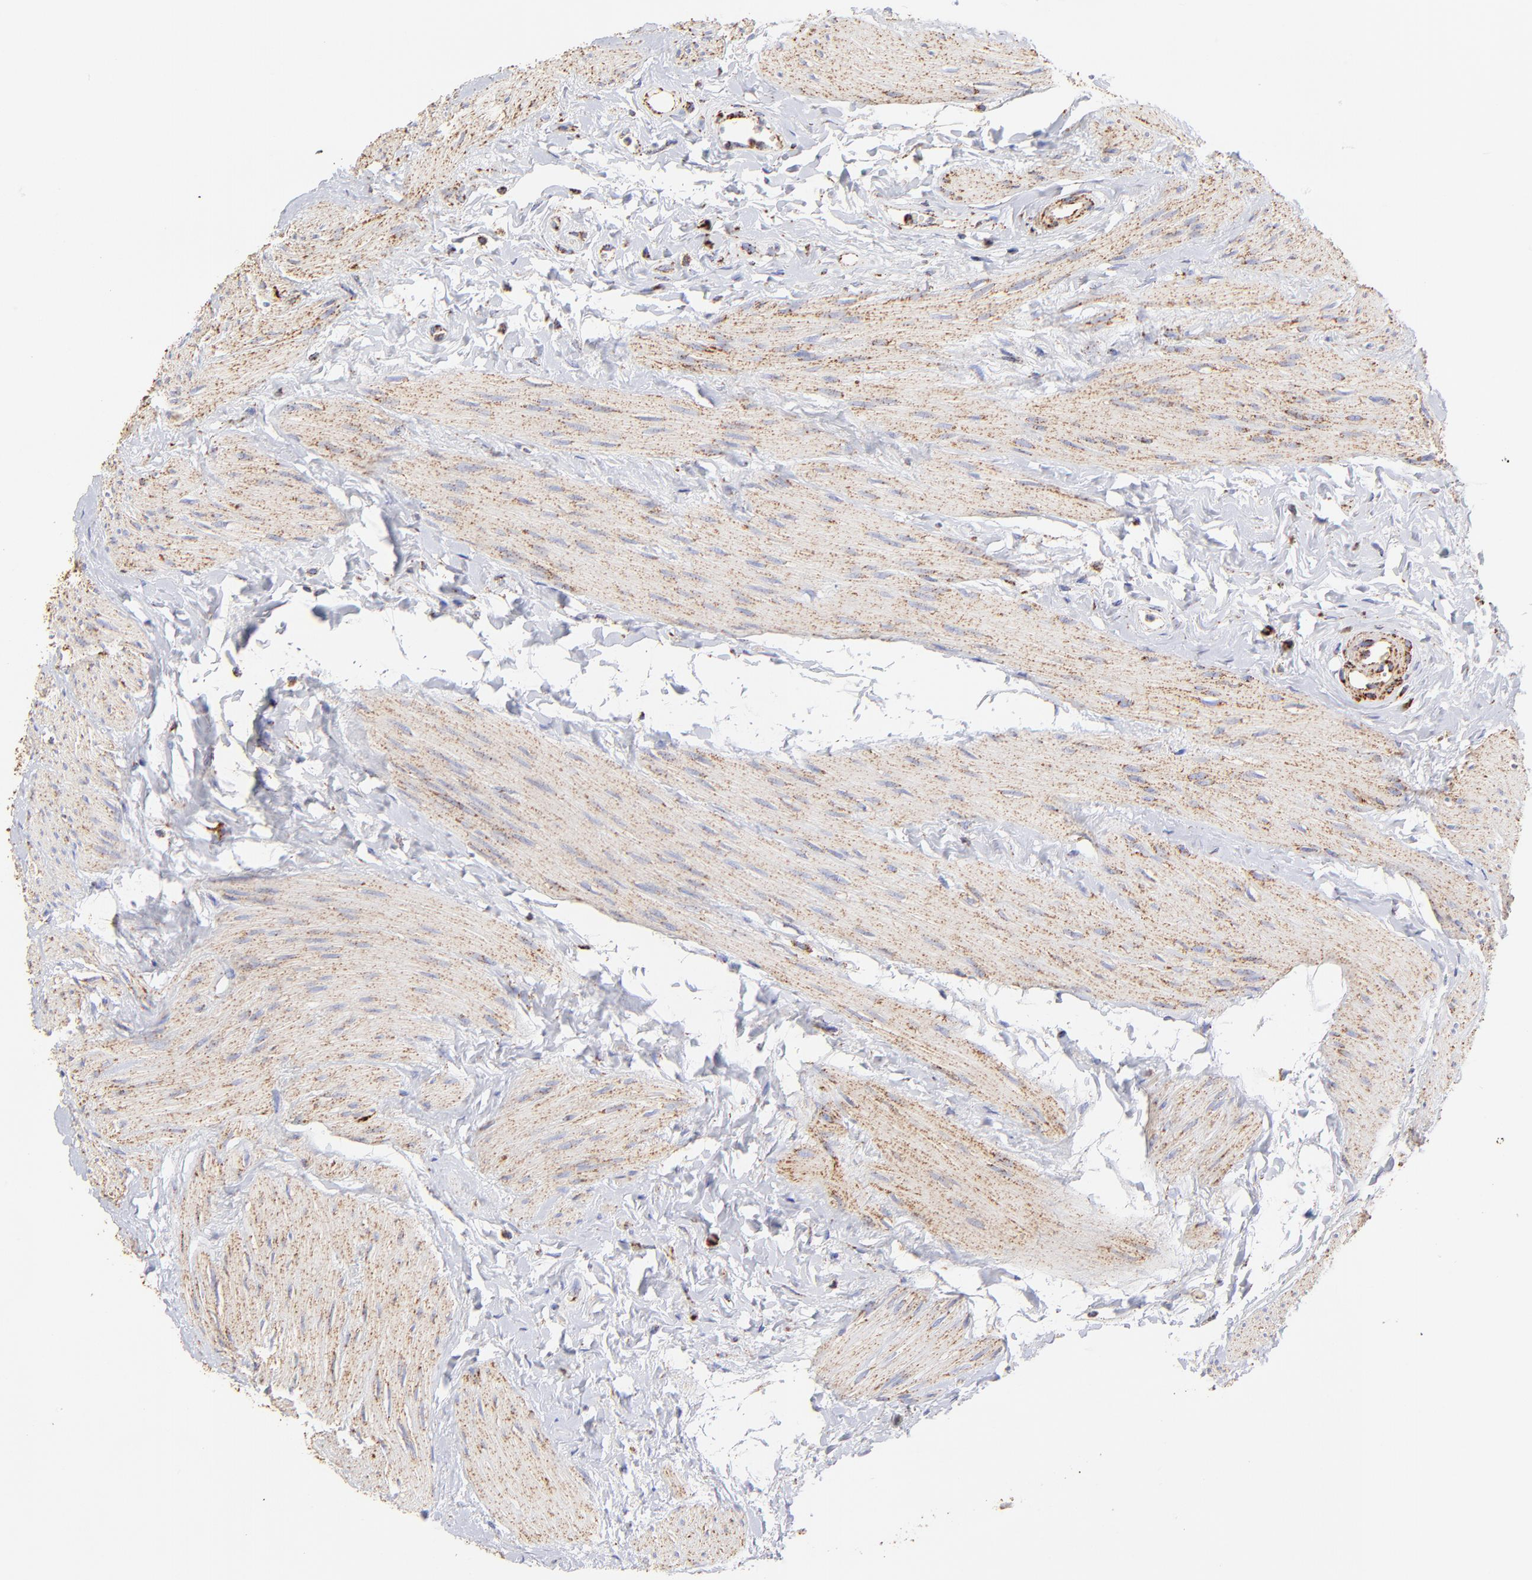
{"staining": {"intensity": "strong", "quantity": ">75%", "location": "cytoplasmic/membranous"}, "tissue": "urinary bladder", "cell_type": "Urothelial cells", "image_type": "normal", "snomed": [{"axis": "morphology", "description": "Normal tissue, NOS"}, {"axis": "topography", "description": "Urinary bladder"}], "caption": "IHC histopathology image of unremarkable urinary bladder: urinary bladder stained using immunohistochemistry (IHC) exhibits high levels of strong protein expression localized specifically in the cytoplasmic/membranous of urothelial cells, appearing as a cytoplasmic/membranous brown color.", "gene": "ECH1", "patient": {"sex": "female", "age": 55}}